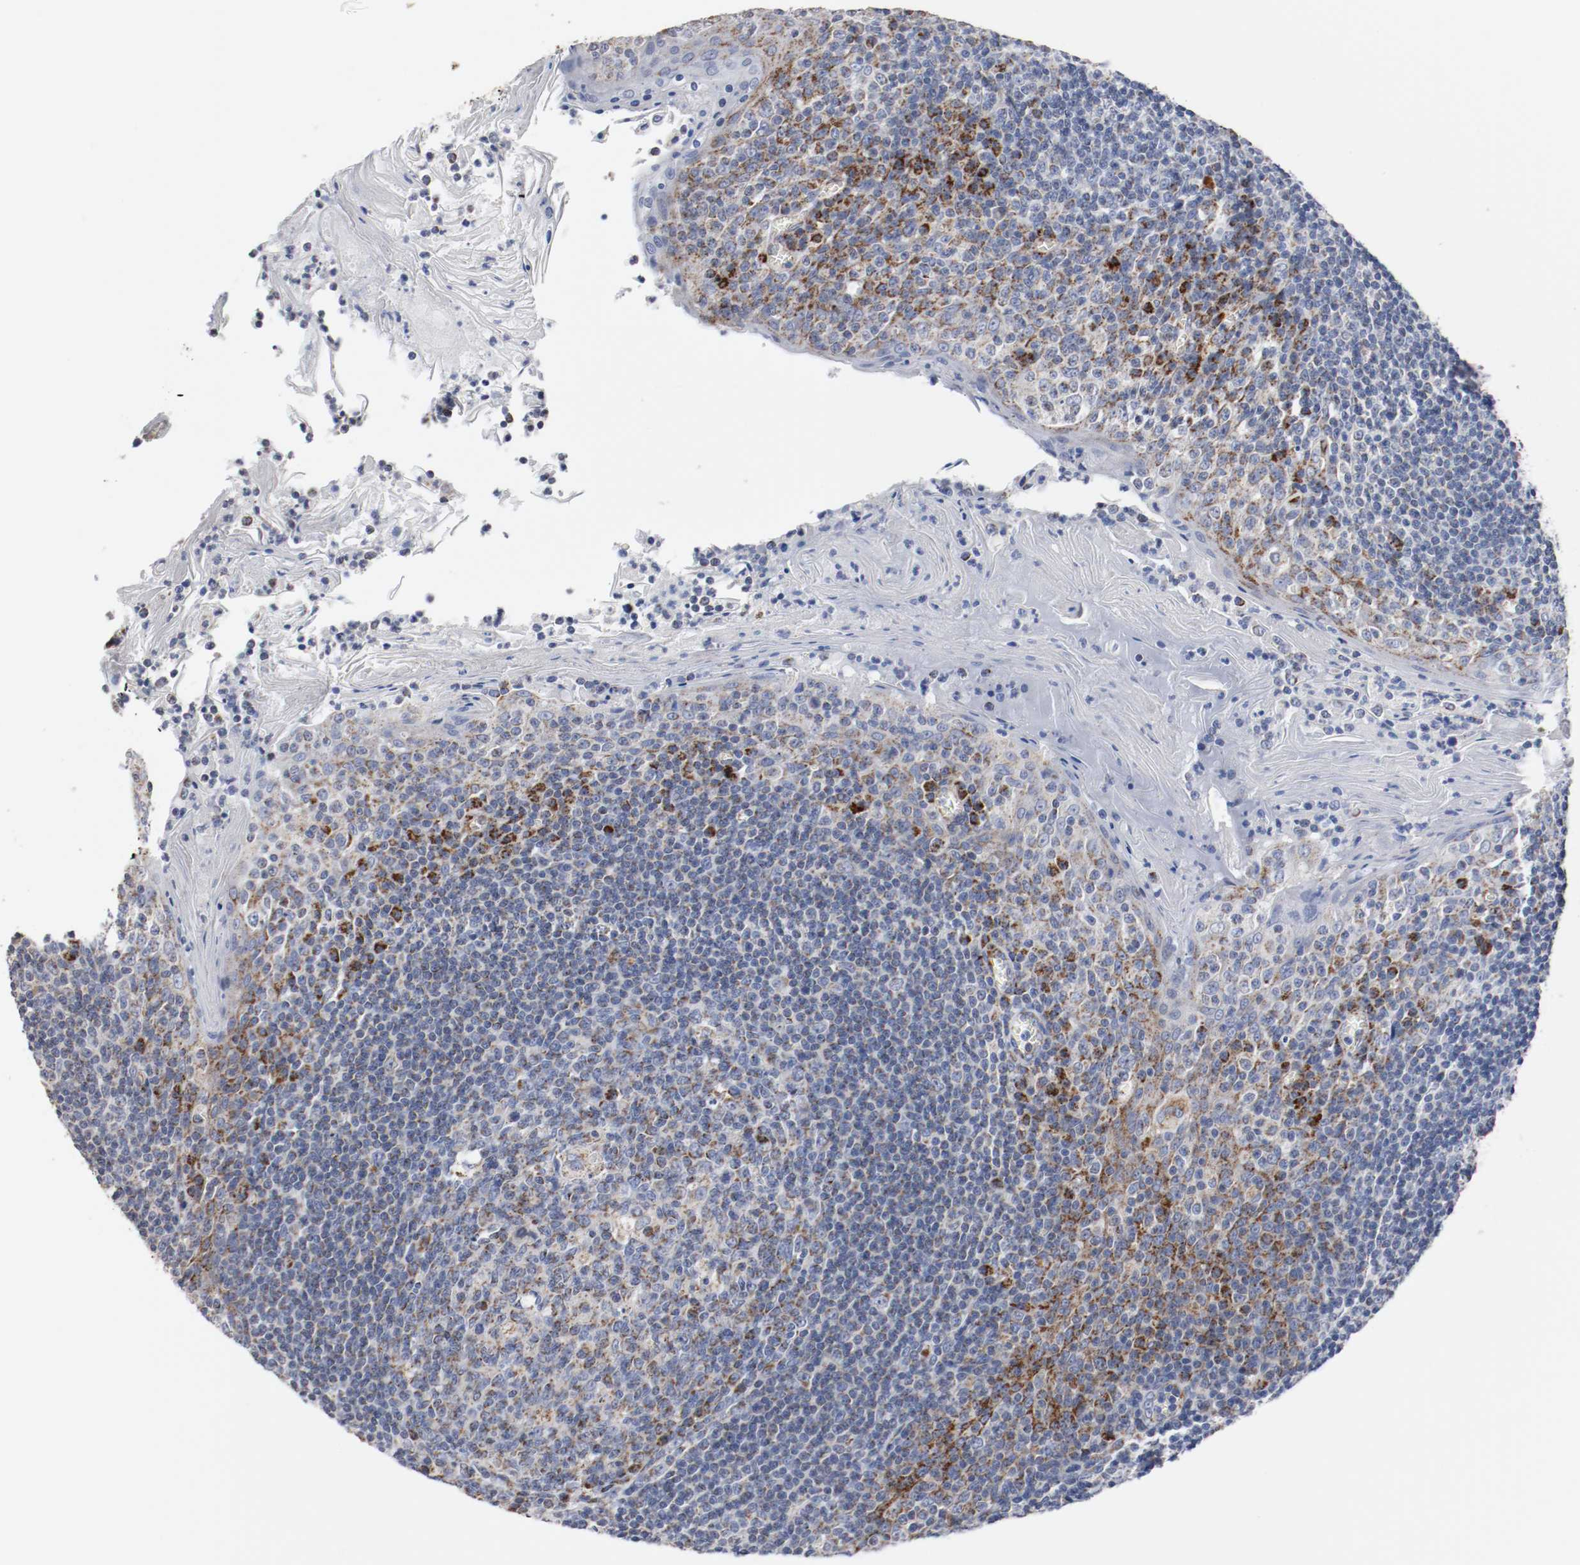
{"staining": {"intensity": "strong", "quantity": ">75%", "location": "cytoplasmic/membranous"}, "tissue": "tonsil", "cell_type": "Germinal center cells", "image_type": "normal", "snomed": [{"axis": "morphology", "description": "Normal tissue, NOS"}, {"axis": "topography", "description": "Tonsil"}], "caption": "Immunohistochemistry (IHC) of unremarkable tonsil shows high levels of strong cytoplasmic/membranous positivity in approximately >75% of germinal center cells. The protein of interest is stained brown, and the nuclei are stained in blue (DAB IHC with brightfield microscopy, high magnification).", "gene": "TUBD1", "patient": {"sex": "male", "age": 31}}